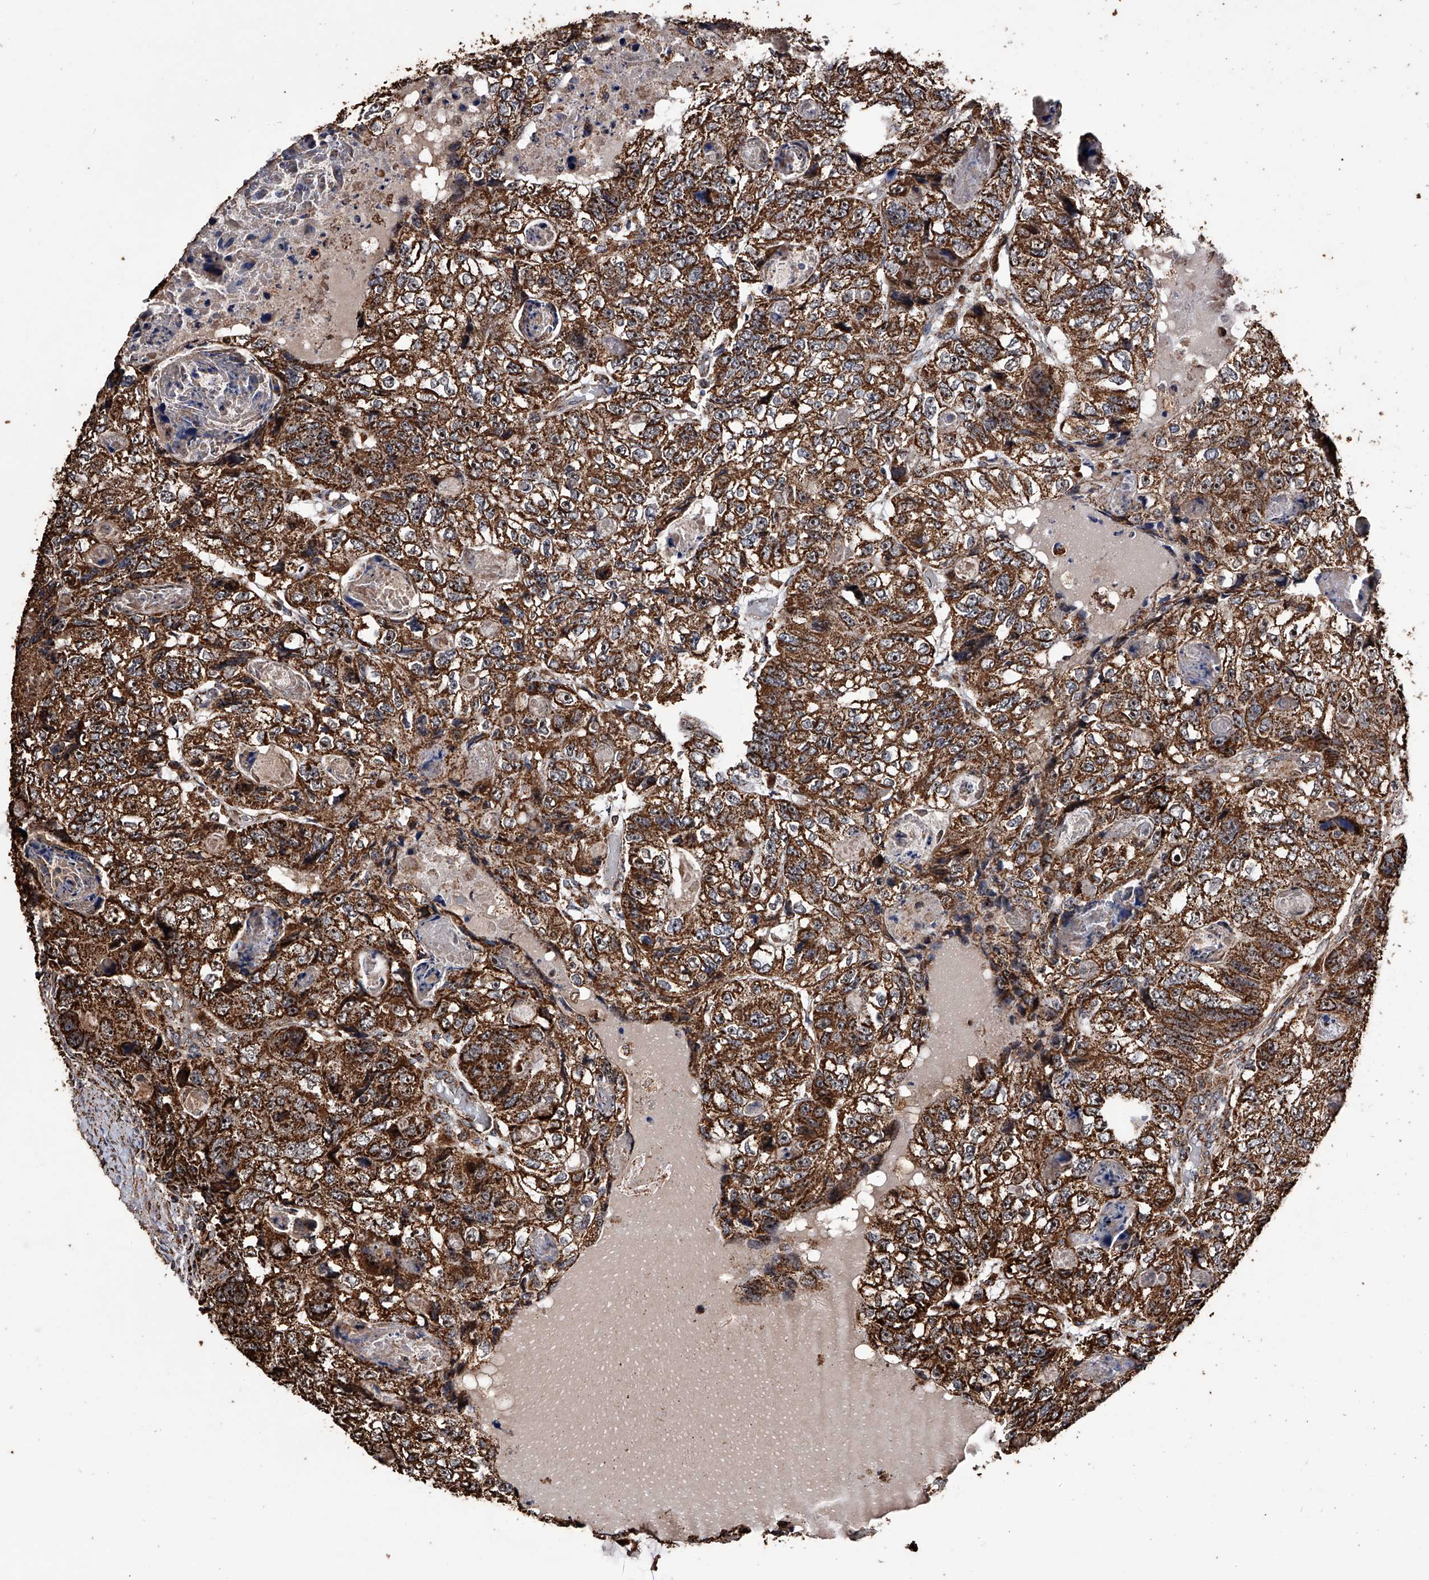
{"staining": {"intensity": "strong", "quantity": ">75%", "location": "cytoplasmic/membranous"}, "tissue": "colorectal cancer", "cell_type": "Tumor cells", "image_type": "cancer", "snomed": [{"axis": "morphology", "description": "Adenocarcinoma, NOS"}, {"axis": "topography", "description": "Rectum"}], "caption": "Brown immunohistochemical staining in human colorectal cancer (adenocarcinoma) reveals strong cytoplasmic/membranous positivity in about >75% of tumor cells.", "gene": "SMPDL3A", "patient": {"sex": "male", "age": 59}}